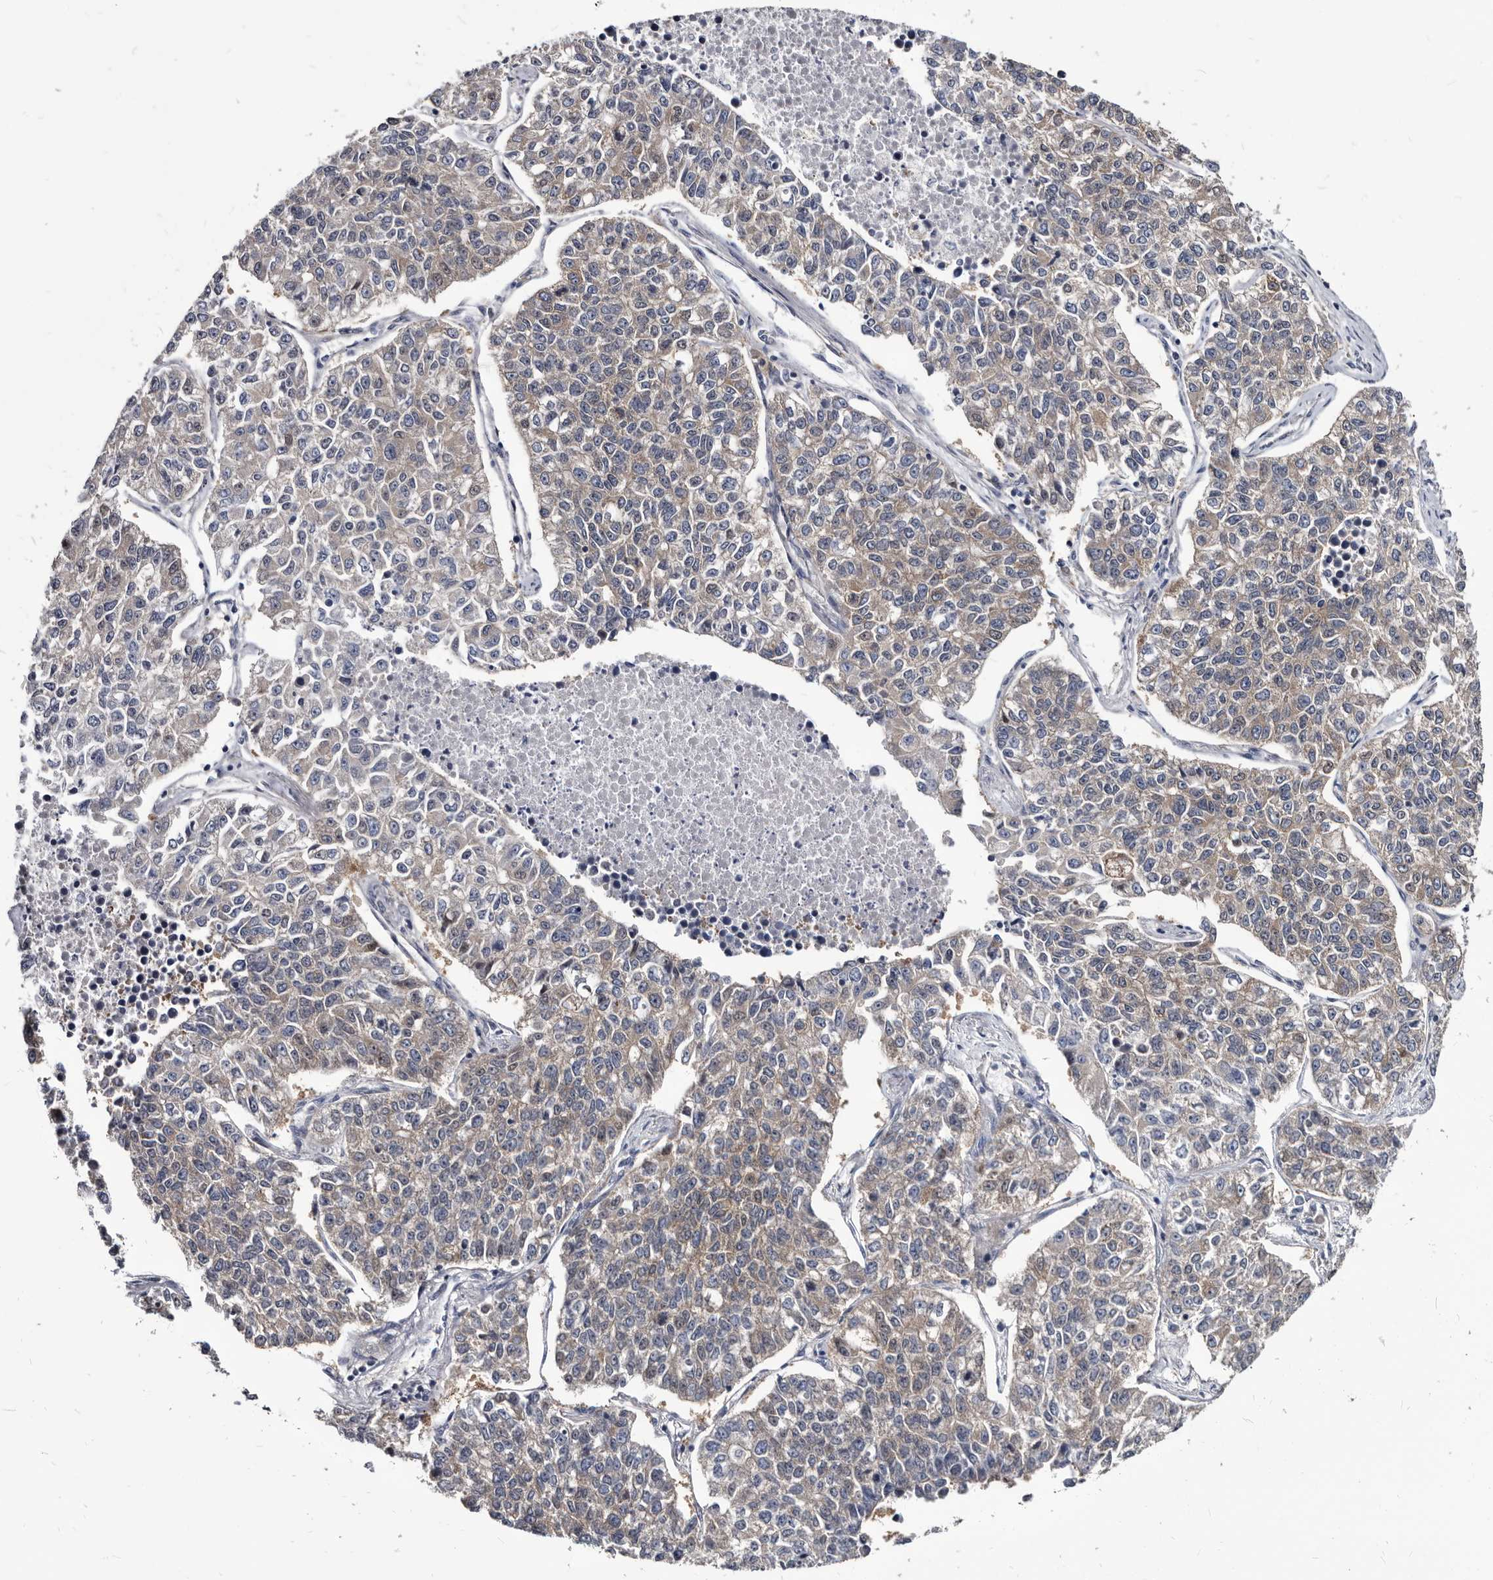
{"staining": {"intensity": "moderate", "quantity": "25%-75%", "location": "cytoplasmic/membranous"}, "tissue": "lung cancer", "cell_type": "Tumor cells", "image_type": "cancer", "snomed": [{"axis": "morphology", "description": "Adenocarcinoma, NOS"}, {"axis": "topography", "description": "Lung"}], "caption": "Tumor cells display moderate cytoplasmic/membranous staining in approximately 25%-75% of cells in adenocarcinoma (lung).", "gene": "ABCF2", "patient": {"sex": "male", "age": 49}}